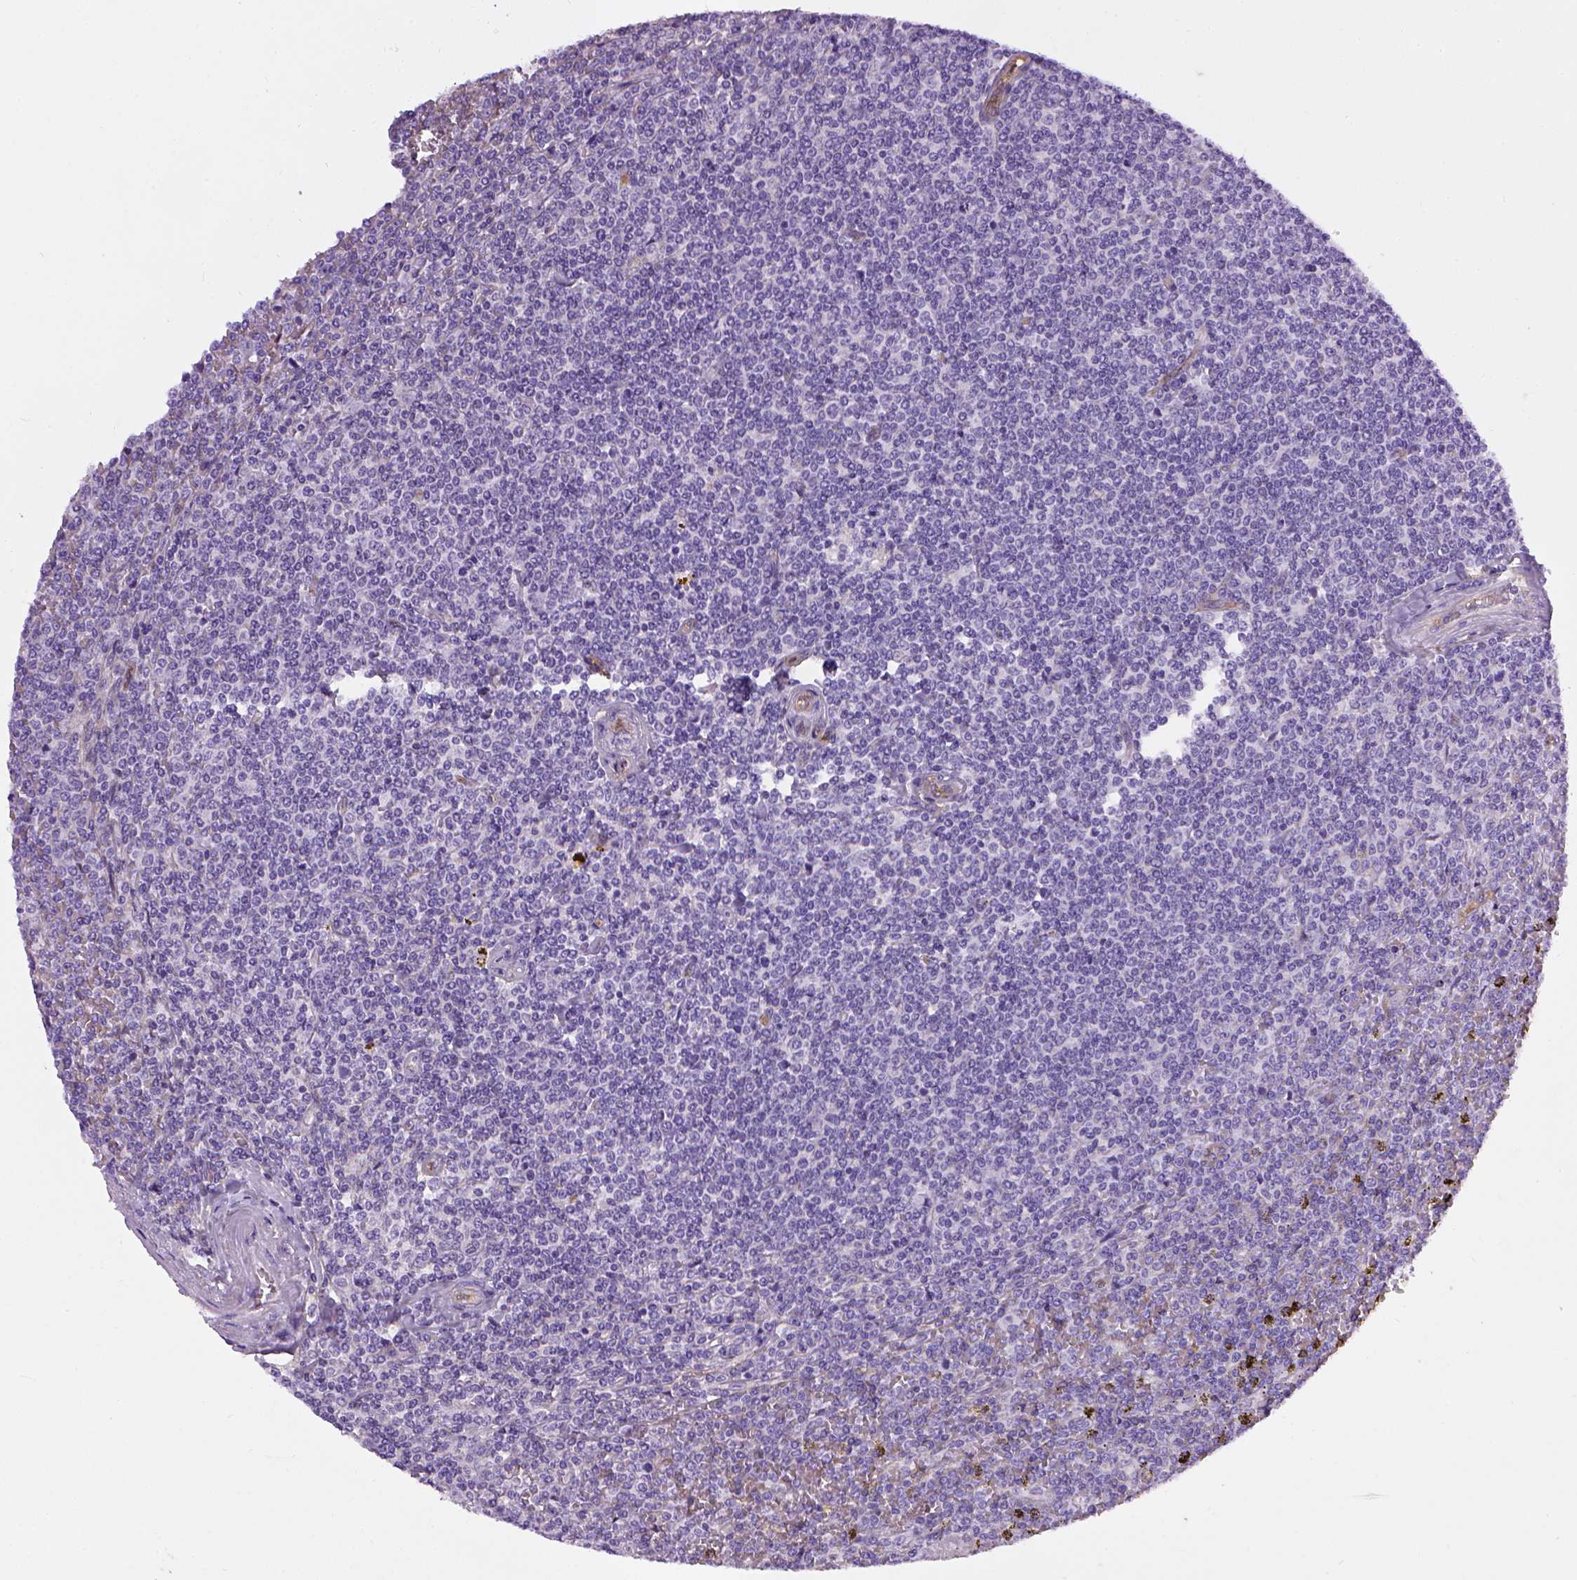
{"staining": {"intensity": "negative", "quantity": "none", "location": "none"}, "tissue": "lymphoma", "cell_type": "Tumor cells", "image_type": "cancer", "snomed": [{"axis": "morphology", "description": "Malignant lymphoma, non-Hodgkin's type, Low grade"}, {"axis": "topography", "description": "Spleen"}], "caption": "An immunohistochemistry (IHC) image of malignant lymphoma, non-Hodgkin's type (low-grade) is shown. There is no staining in tumor cells of malignant lymphoma, non-Hodgkin's type (low-grade). (Brightfield microscopy of DAB (3,3'-diaminobenzidine) immunohistochemistry at high magnification).", "gene": "ENG", "patient": {"sex": "female", "age": 19}}